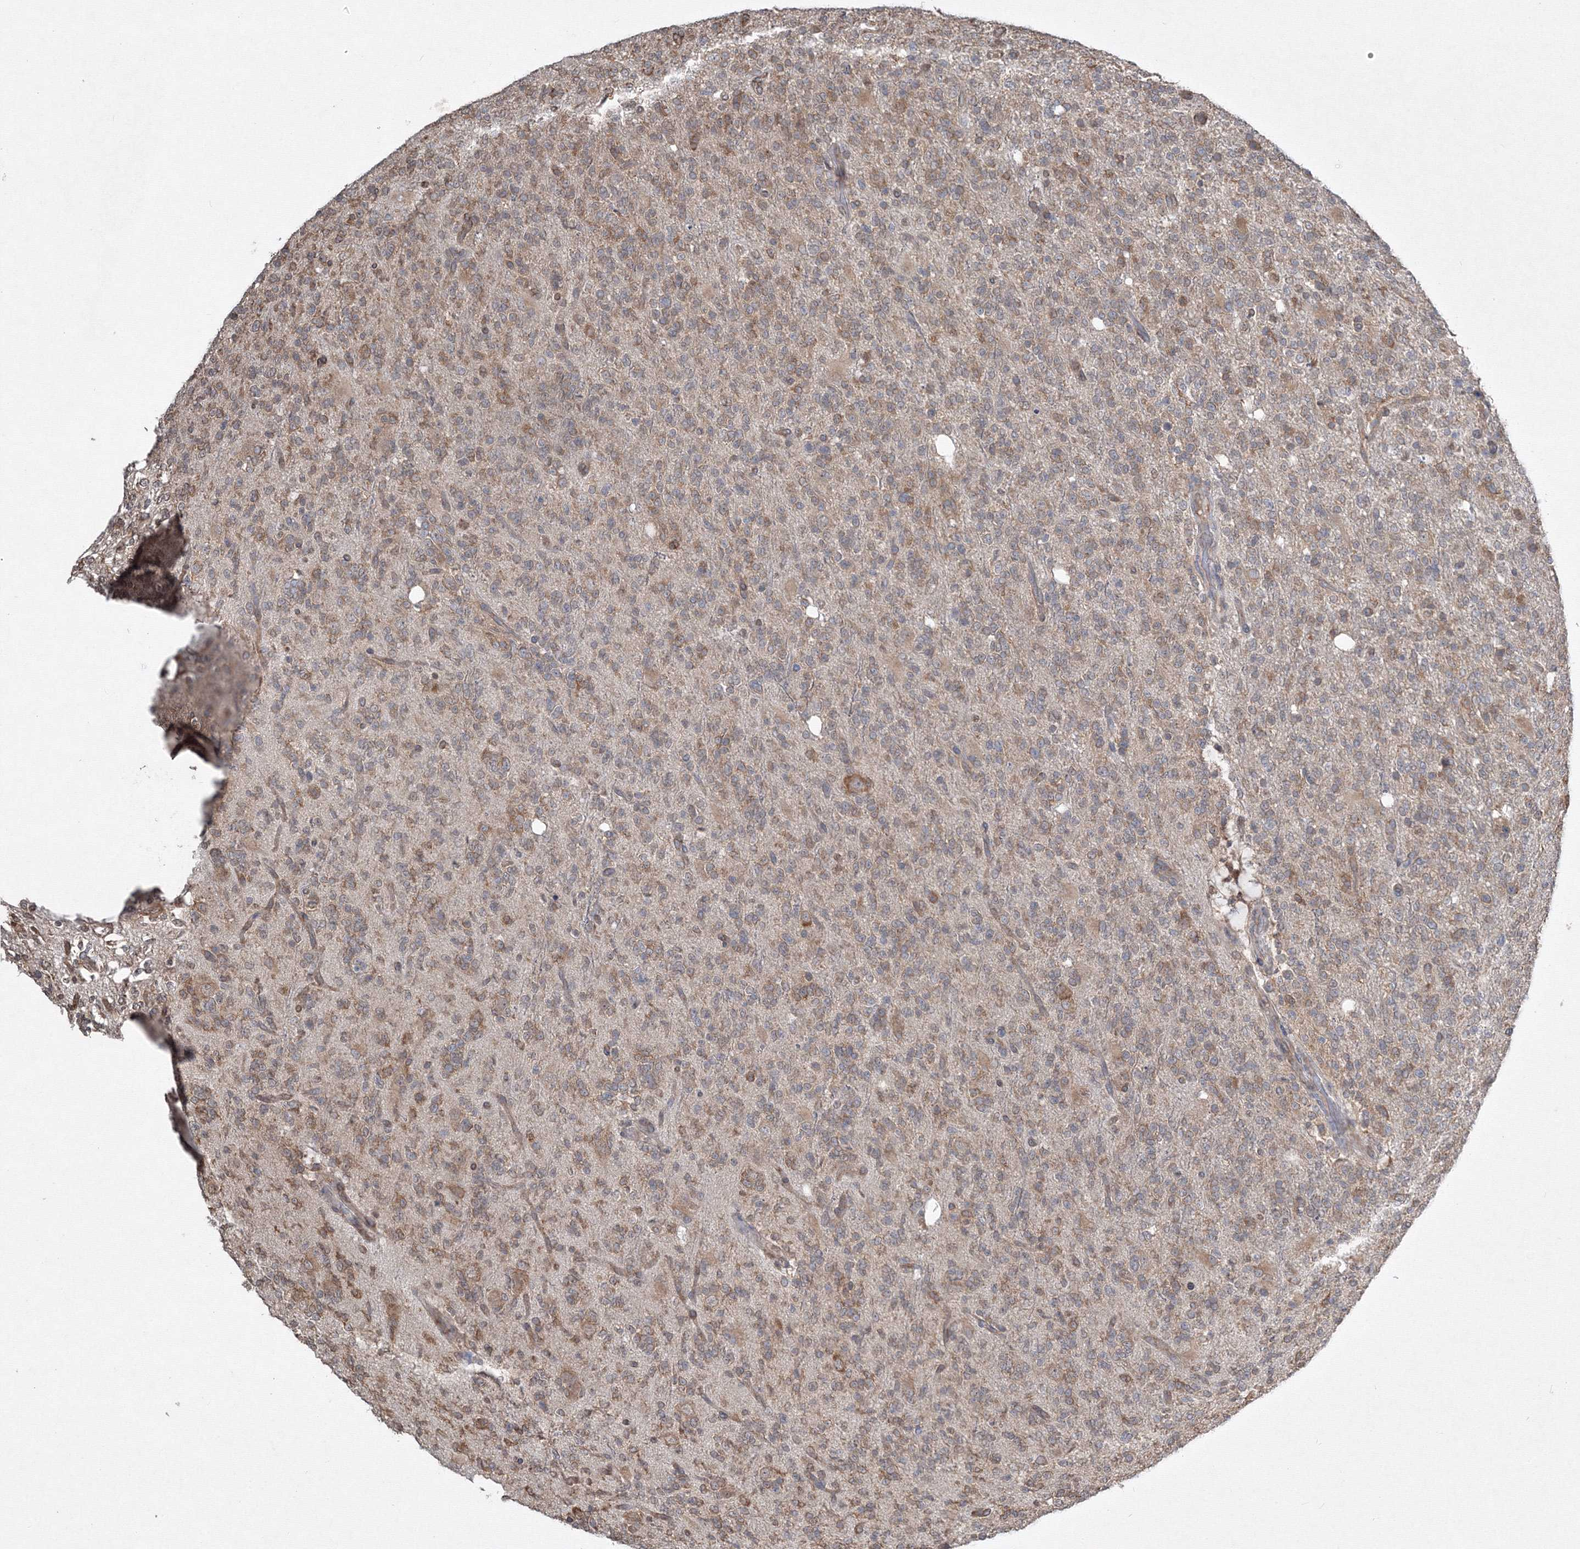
{"staining": {"intensity": "weak", "quantity": "25%-75%", "location": "cytoplasmic/membranous"}, "tissue": "glioma", "cell_type": "Tumor cells", "image_type": "cancer", "snomed": [{"axis": "morphology", "description": "Glioma, malignant, High grade"}, {"axis": "topography", "description": "Brain"}], "caption": "This histopathology image displays immunohistochemistry (IHC) staining of human malignant glioma (high-grade), with low weak cytoplasmic/membranous staining in approximately 25%-75% of tumor cells.", "gene": "FBXL8", "patient": {"sex": "female", "age": 62}}